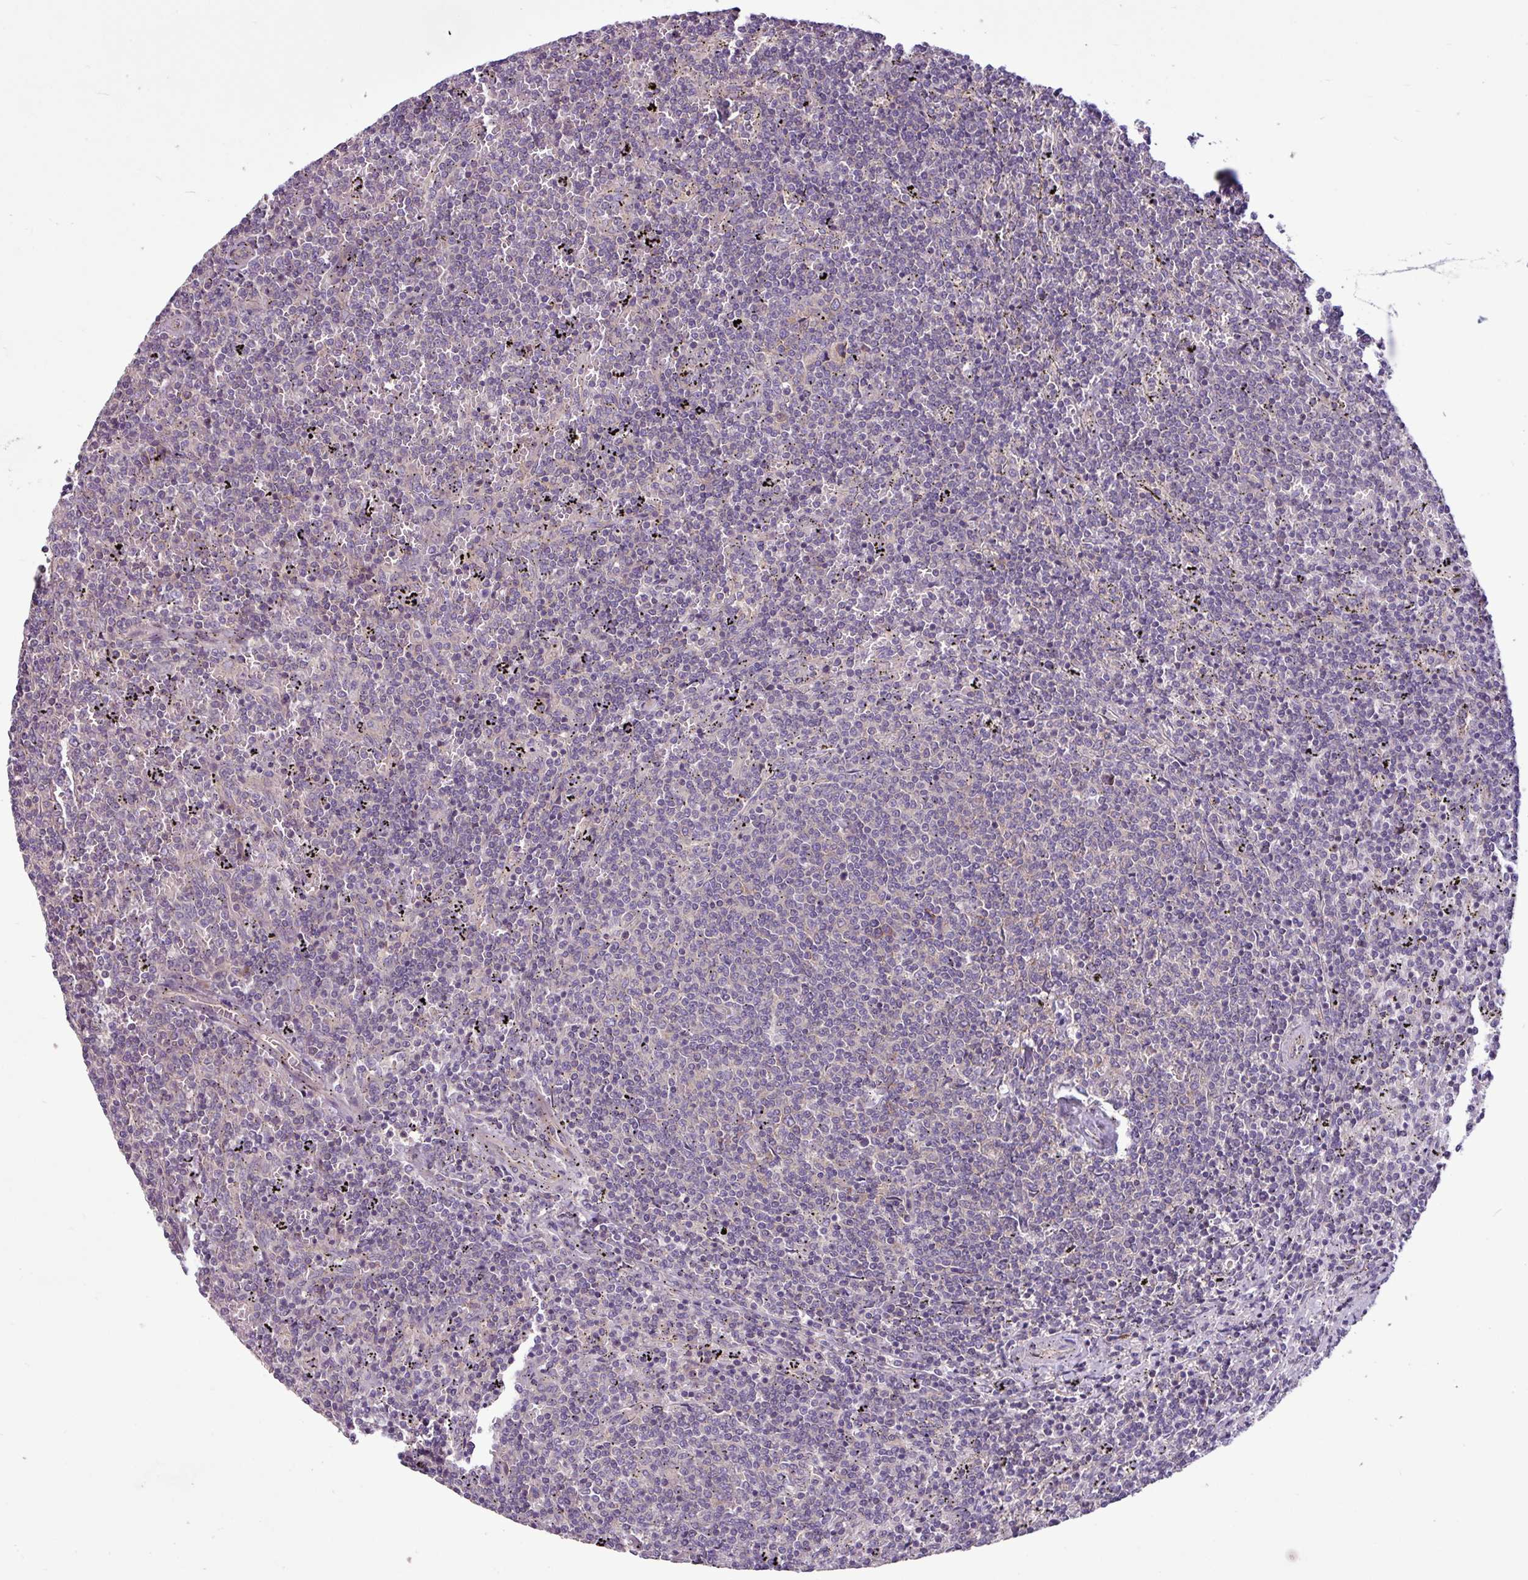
{"staining": {"intensity": "negative", "quantity": "none", "location": "none"}, "tissue": "lymphoma", "cell_type": "Tumor cells", "image_type": "cancer", "snomed": [{"axis": "morphology", "description": "Malignant lymphoma, non-Hodgkin's type, Low grade"}, {"axis": "topography", "description": "Spleen"}], "caption": "Histopathology image shows no significant protein positivity in tumor cells of malignant lymphoma, non-Hodgkin's type (low-grade).", "gene": "MROH2A", "patient": {"sex": "female", "age": 50}}